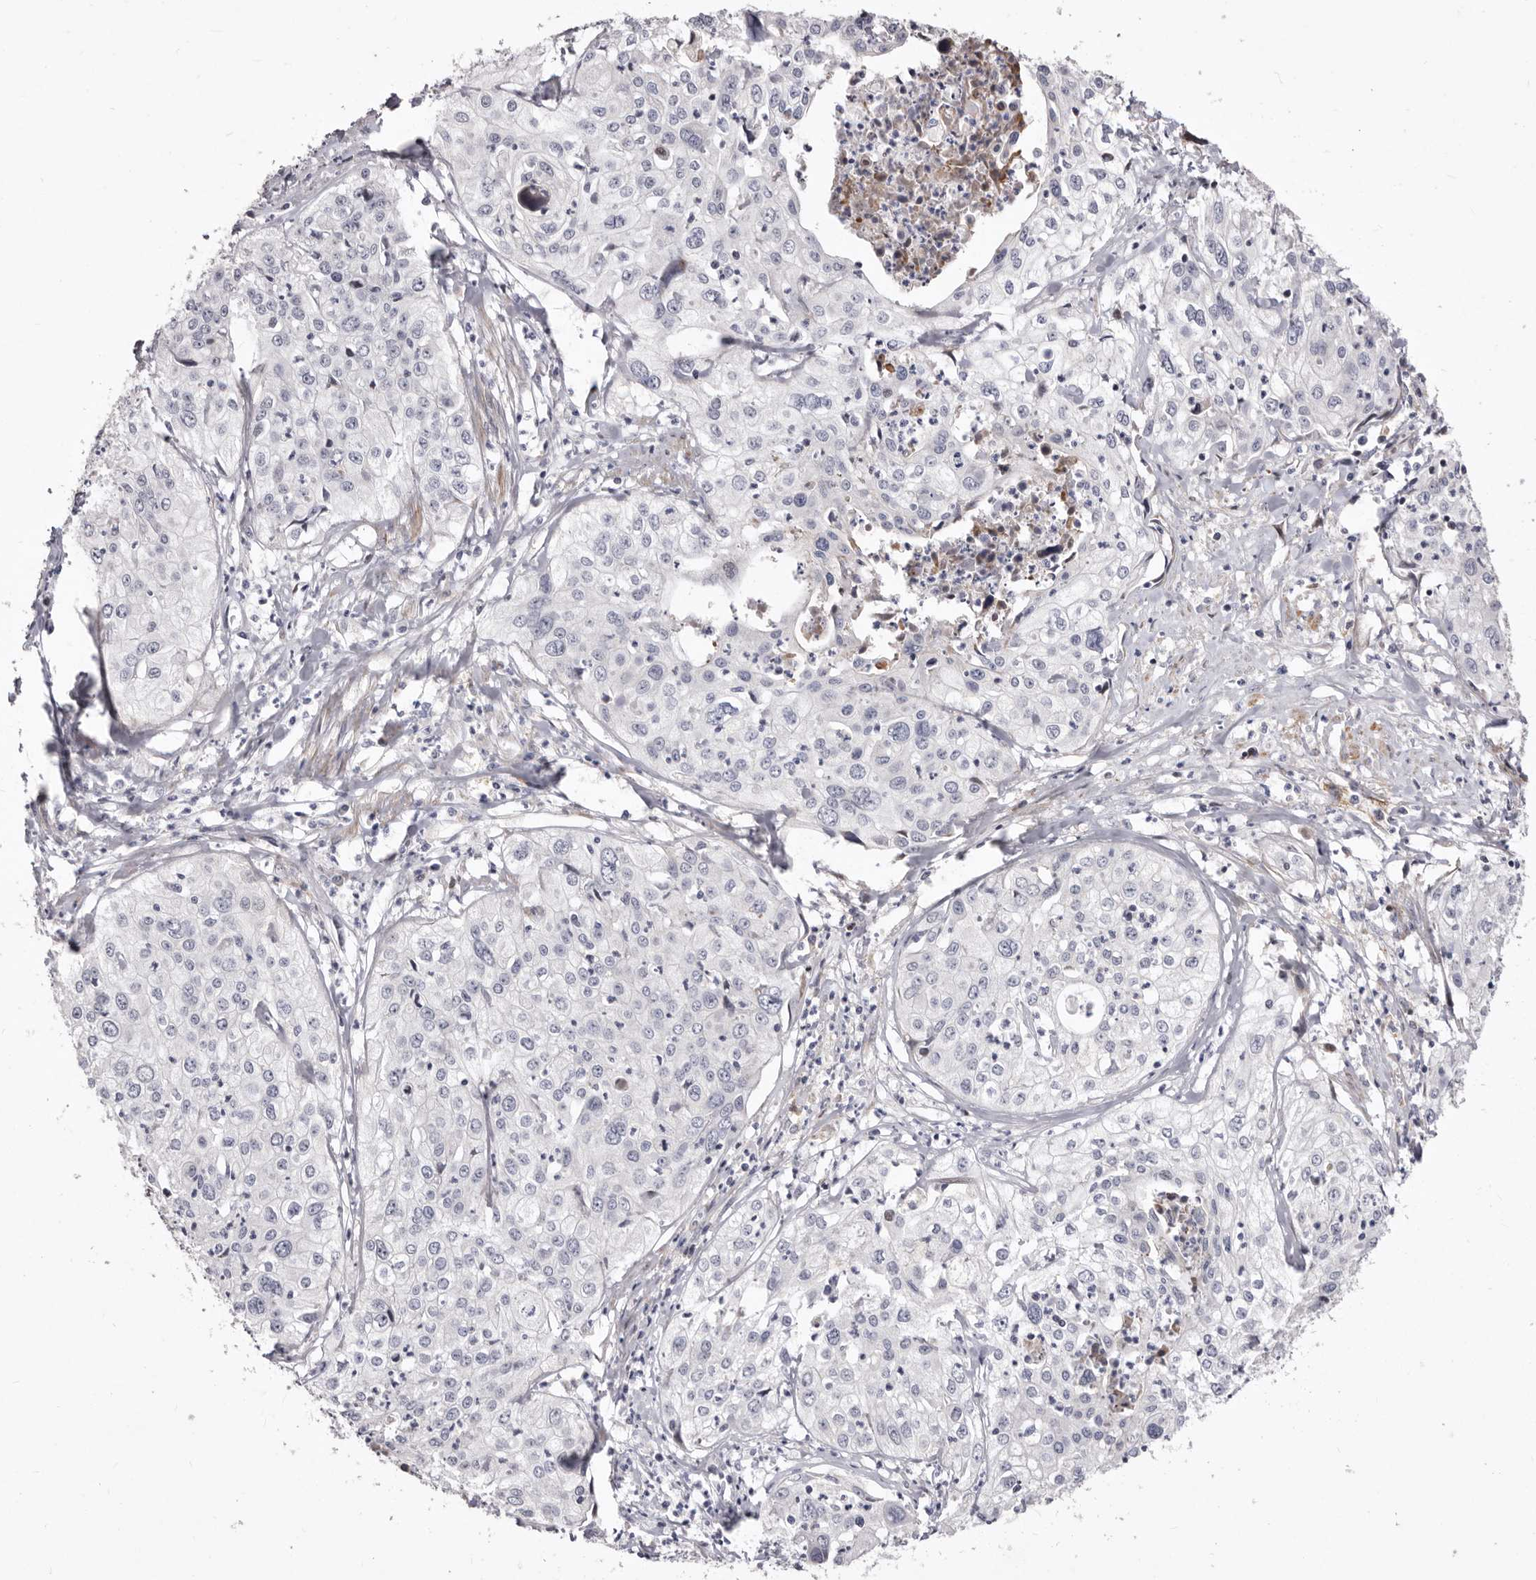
{"staining": {"intensity": "negative", "quantity": "none", "location": "none"}, "tissue": "cervical cancer", "cell_type": "Tumor cells", "image_type": "cancer", "snomed": [{"axis": "morphology", "description": "Squamous cell carcinoma, NOS"}, {"axis": "topography", "description": "Cervix"}], "caption": "This is a image of immunohistochemistry (IHC) staining of cervical squamous cell carcinoma, which shows no expression in tumor cells.", "gene": "NUBPL", "patient": {"sex": "female", "age": 31}}